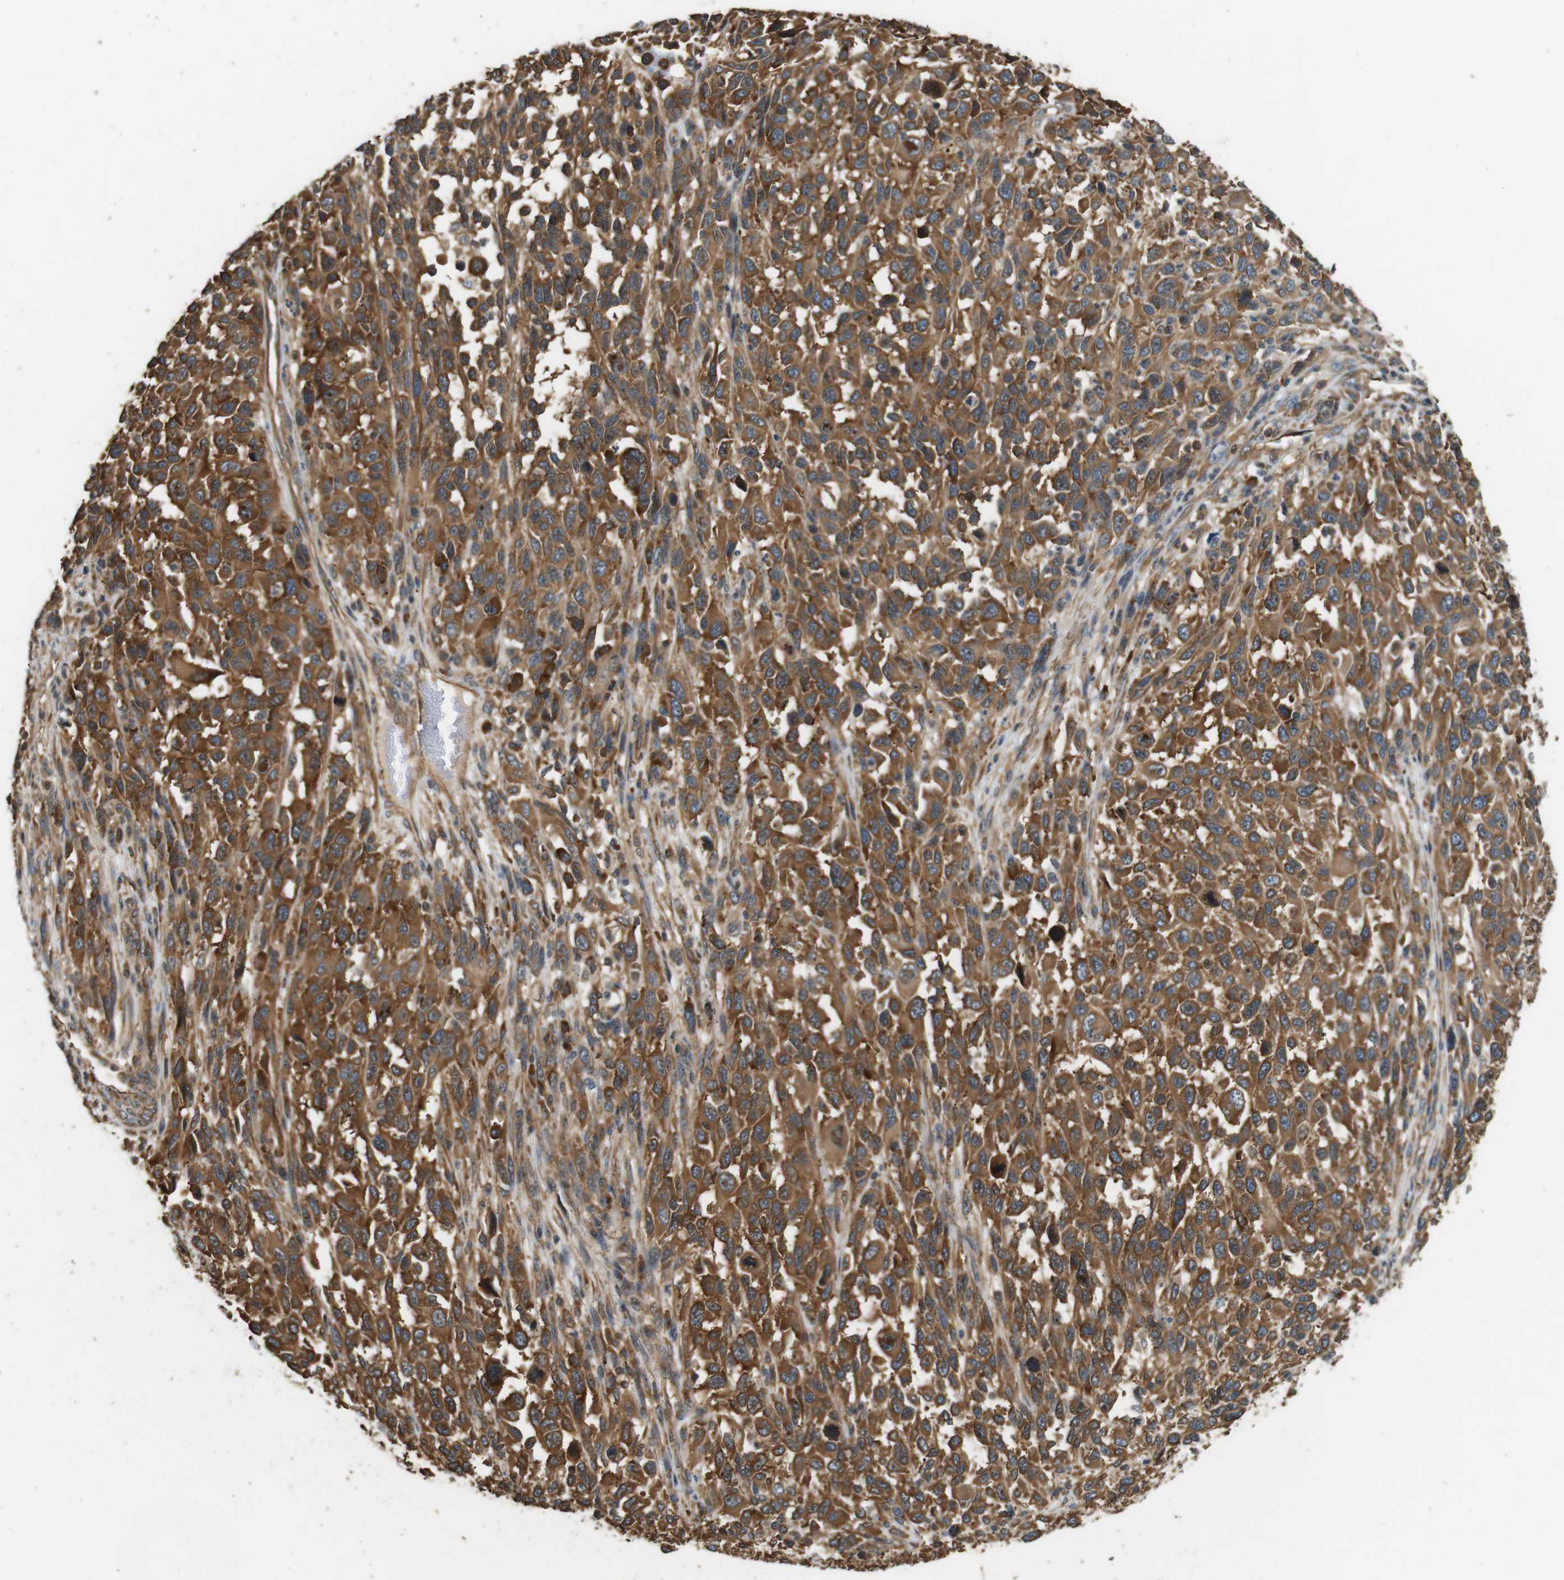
{"staining": {"intensity": "moderate", "quantity": ">75%", "location": "cytoplasmic/membranous"}, "tissue": "melanoma", "cell_type": "Tumor cells", "image_type": "cancer", "snomed": [{"axis": "morphology", "description": "Malignant melanoma, Metastatic site"}, {"axis": "topography", "description": "Lymph node"}], "caption": "Malignant melanoma (metastatic site) stained with a protein marker displays moderate staining in tumor cells.", "gene": "PA2G4", "patient": {"sex": "male", "age": 61}}